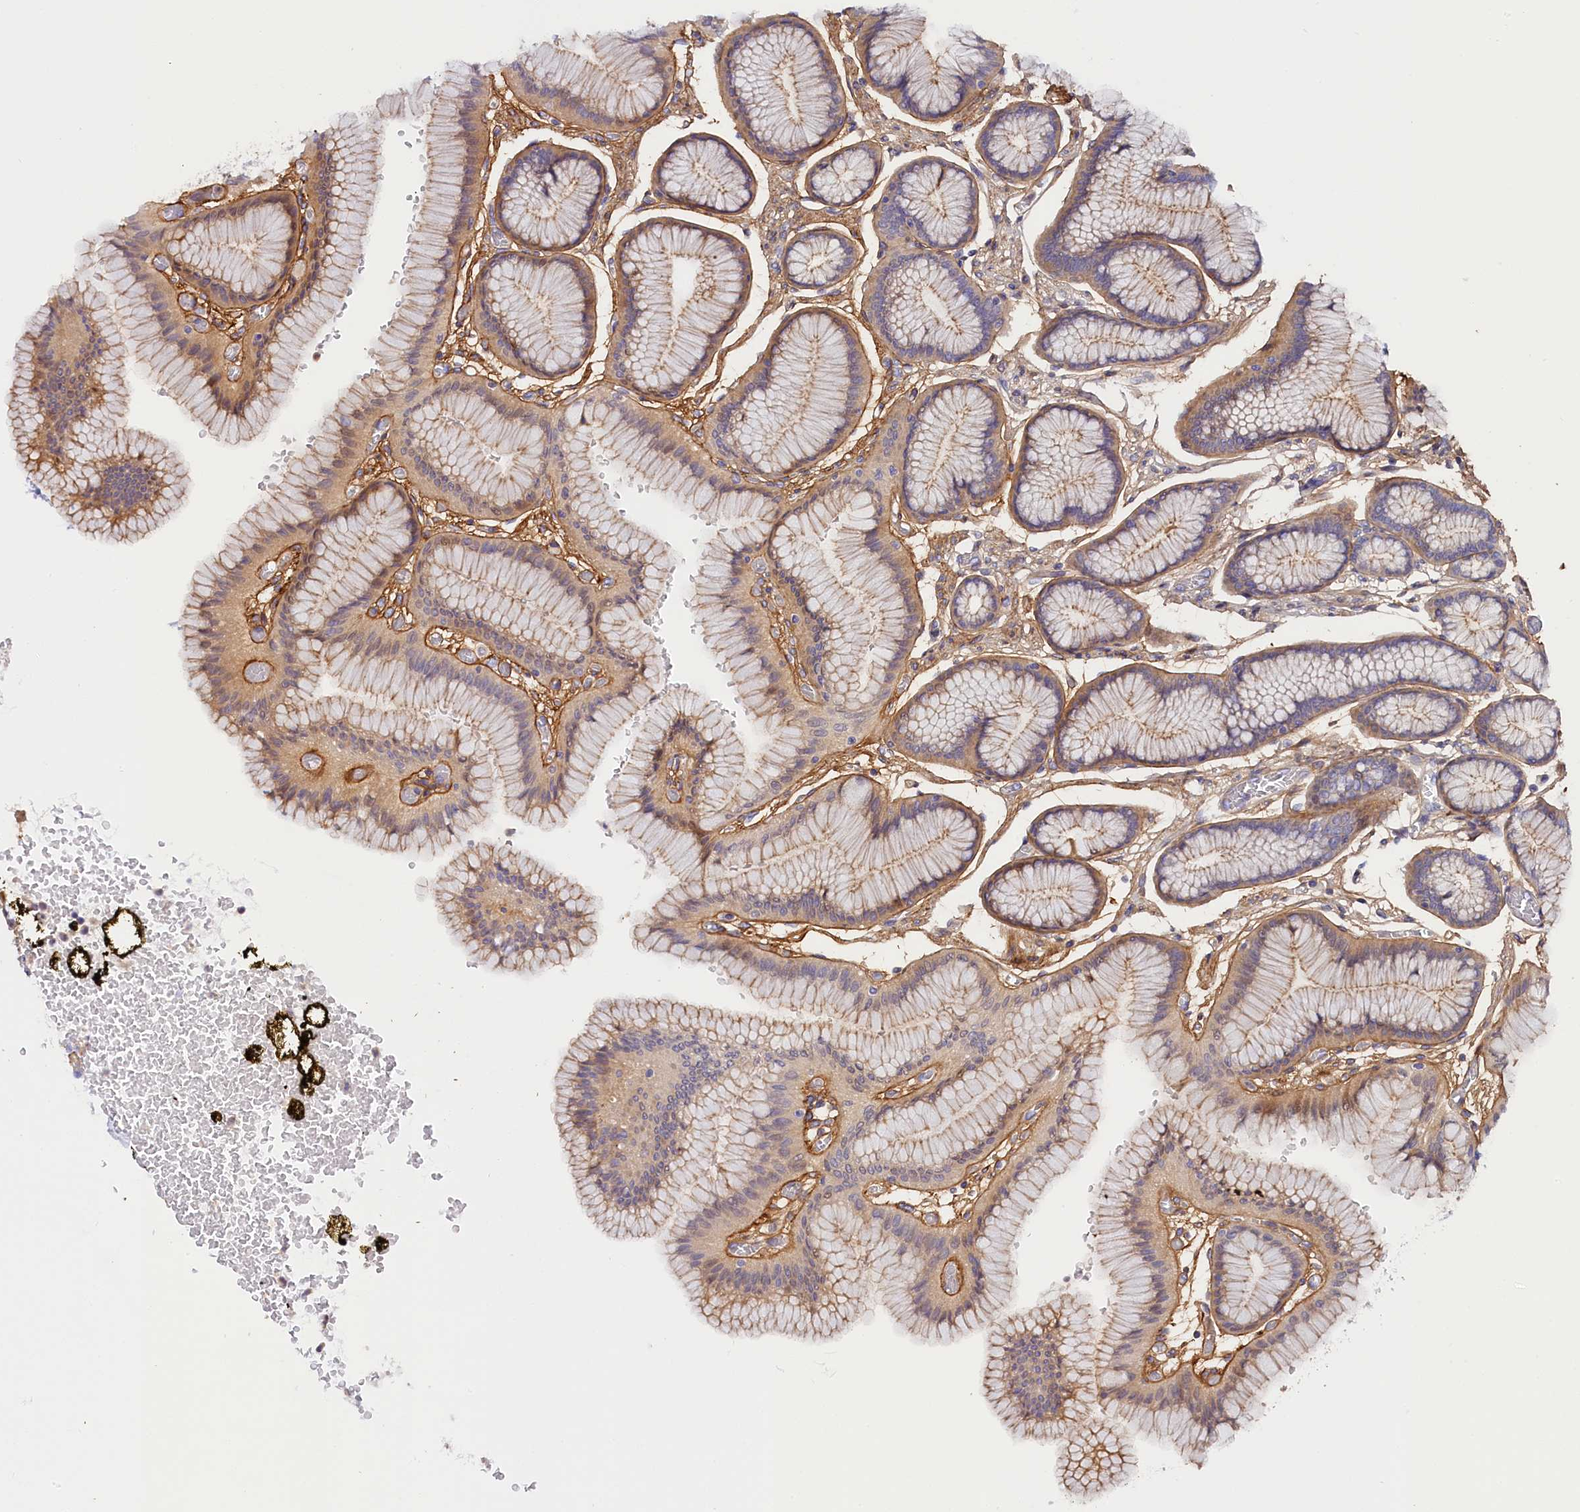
{"staining": {"intensity": "moderate", "quantity": "<25%", "location": "cytoplasmic/membranous"}, "tissue": "stomach", "cell_type": "Glandular cells", "image_type": "normal", "snomed": [{"axis": "morphology", "description": "Normal tissue, NOS"}, {"axis": "morphology", "description": "Adenocarcinoma, NOS"}, {"axis": "morphology", "description": "Adenocarcinoma, High grade"}, {"axis": "topography", "description": "Stomach, upper"}, {"axis": "topography", "description": "Stomach"}], "caption": "Protein positivity by immunohistochemistry (IHC) exhibits moderate cytoplasmic/membranous positivity in approximately <25% of glandular cells in benign stomach.", "gene": "KATNB1", "patient": {"sex": "female", "age": 65}}